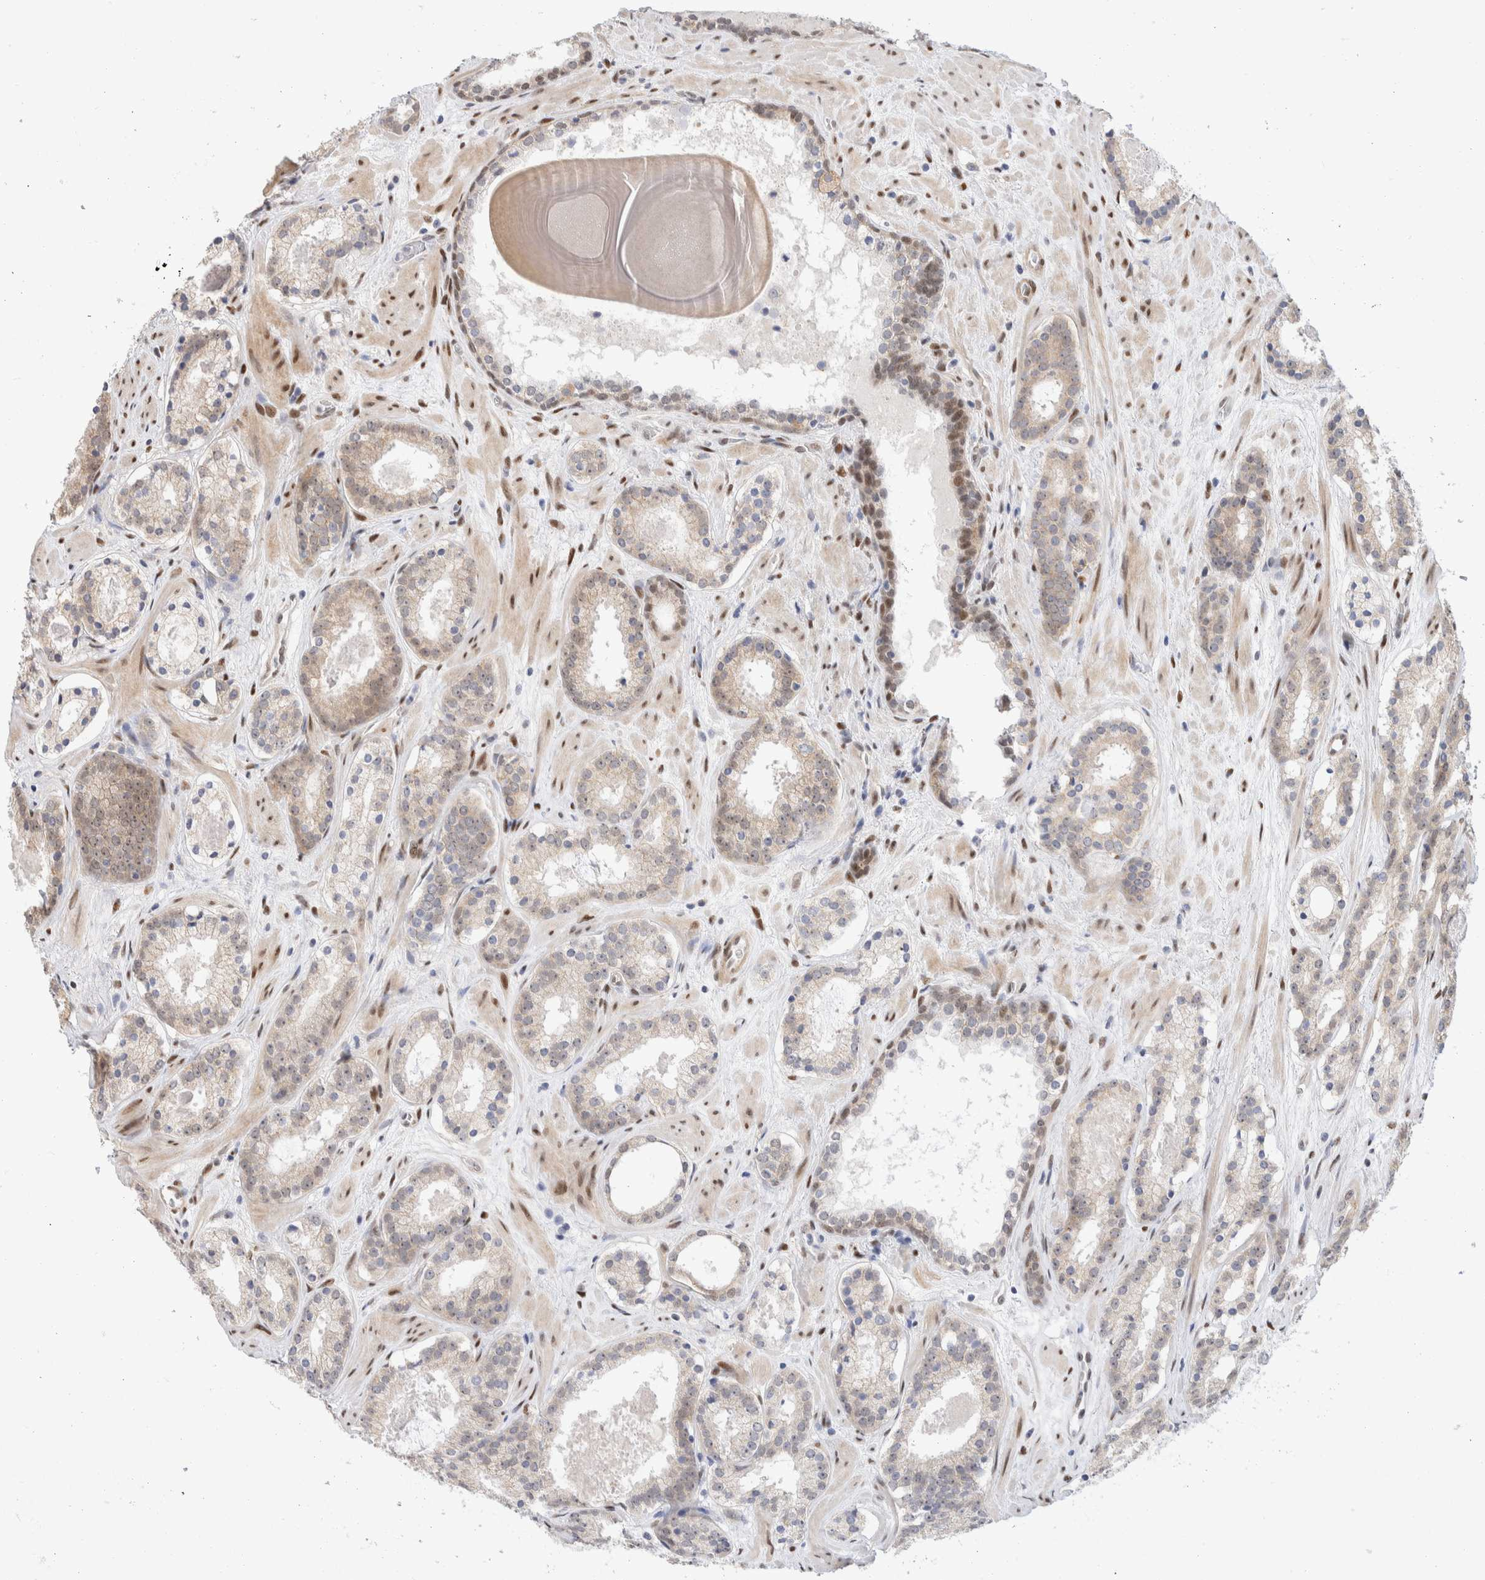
{"staining": {"intensity": "weak", "quantity": "<25%", "location": "nuclear"}, "tissue": "prostate cancer", "cell_type": "Tumor cells", "image_type": "cancer", "snomed": [{"axis": "morphology", "description": "Adenocarcinoma, Low grade"}, {"axis": "topography", "description": "Prostate"}], "caption": "An immunohistochemistry histopathology image of prostate low-grade adenocarcinoma is shown. There is no staining in tumor cells of prostate low-grade adenocarcinoma. (DAB immunohistochemistry, high magnification).", "gene": "NSMAF", "patient": {"sex": "male", "age": 69}}